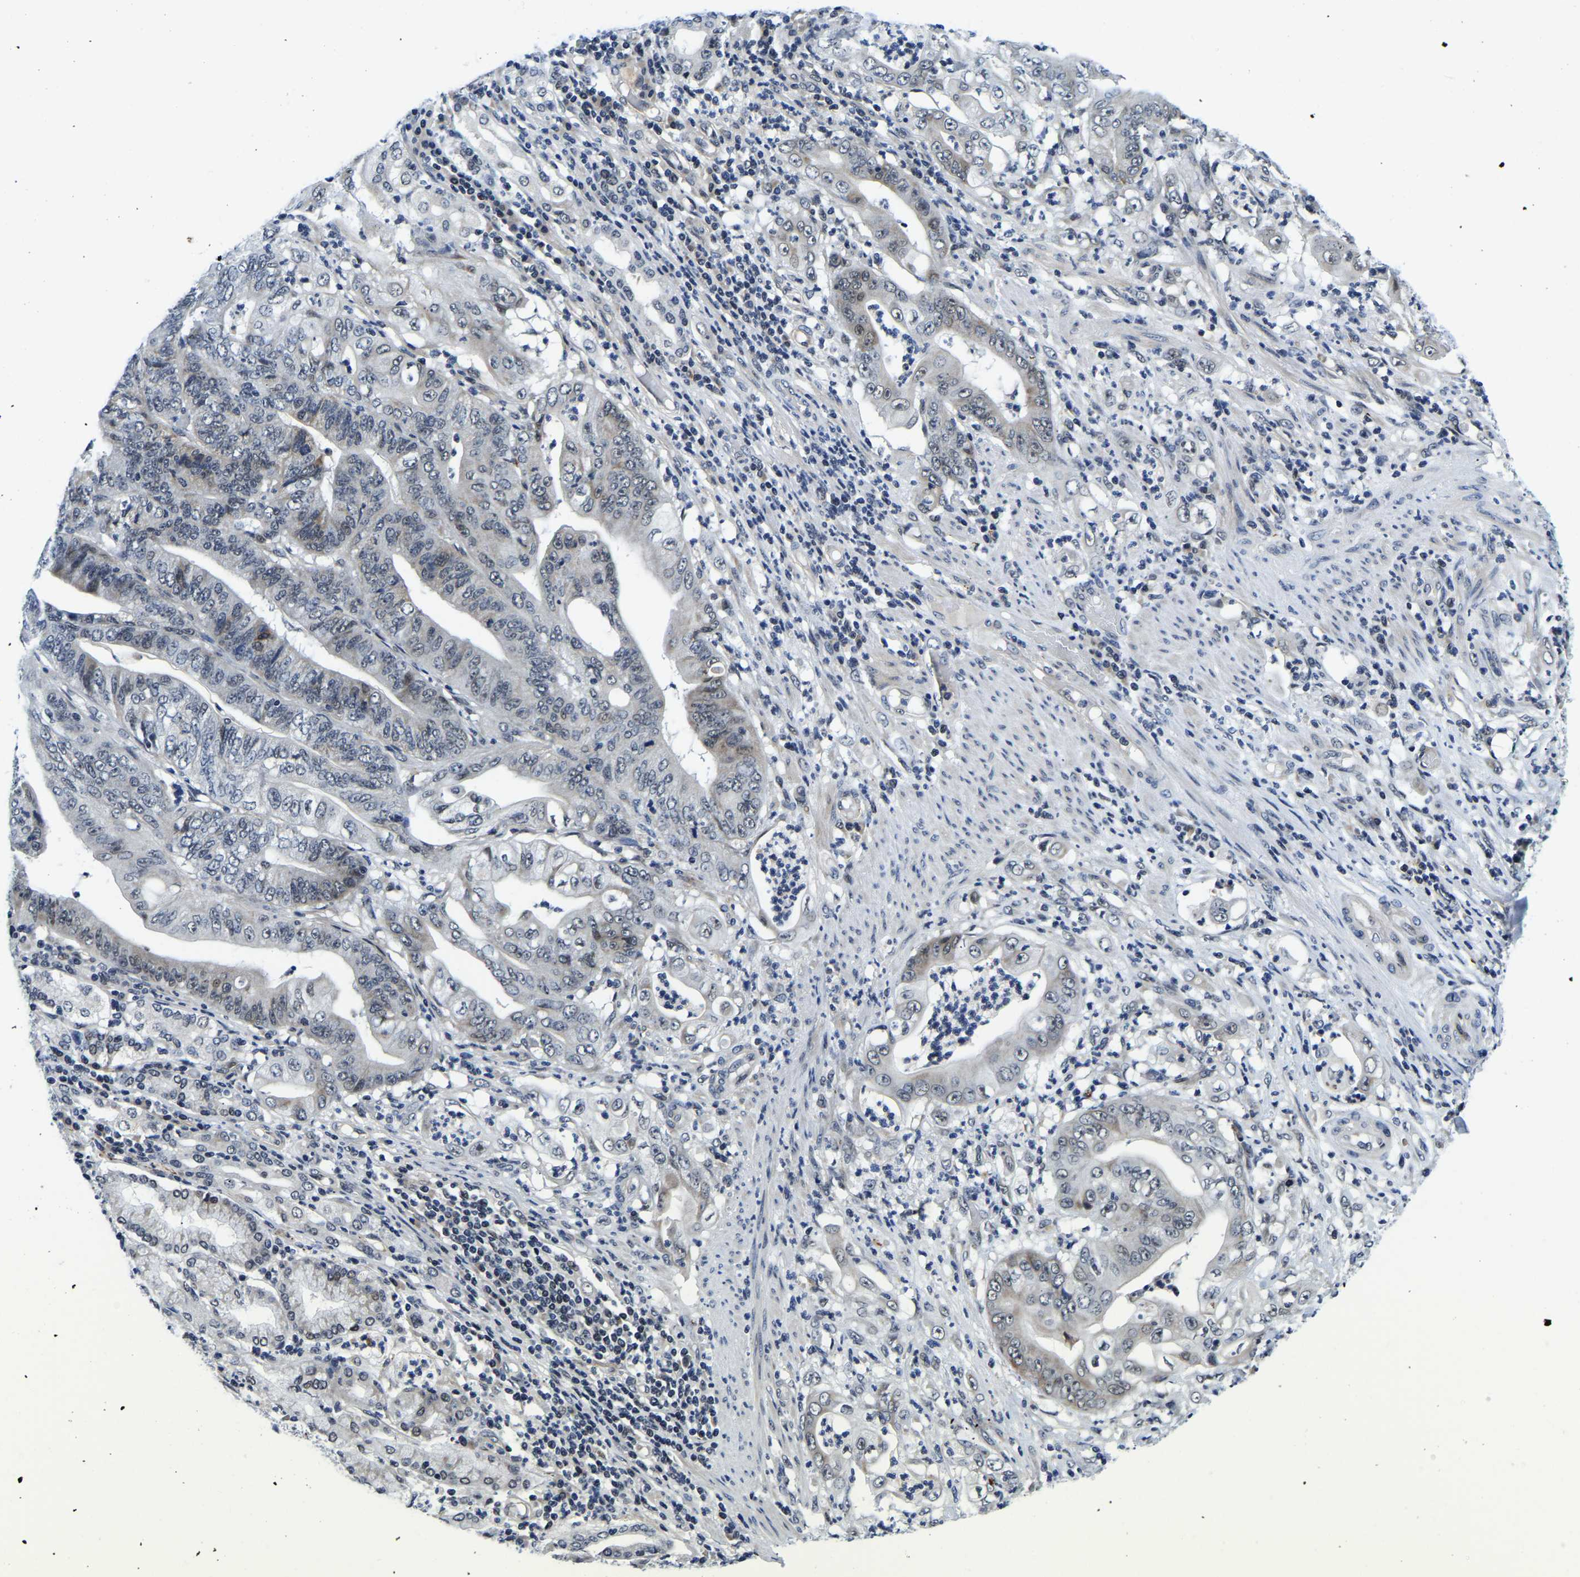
{"staining": {"intensity": "weak", "quantity": "<25%", "location": "nuclear"}, "tissue": "stomach cancer", "cell_type": "Tumor cells", "image_type": "cancer", "snomed": [{"axis": "morphology", "description": "Adenocarcinoma, NOS"}, {"axis": "topography", "description": "Stomach"}], "caption": "Tumor cells are negative for brown protein staining in adenocarcinoma (stomach).", "gene": "POLDIP3", "patient": {"sex": "female", "age": 73}}